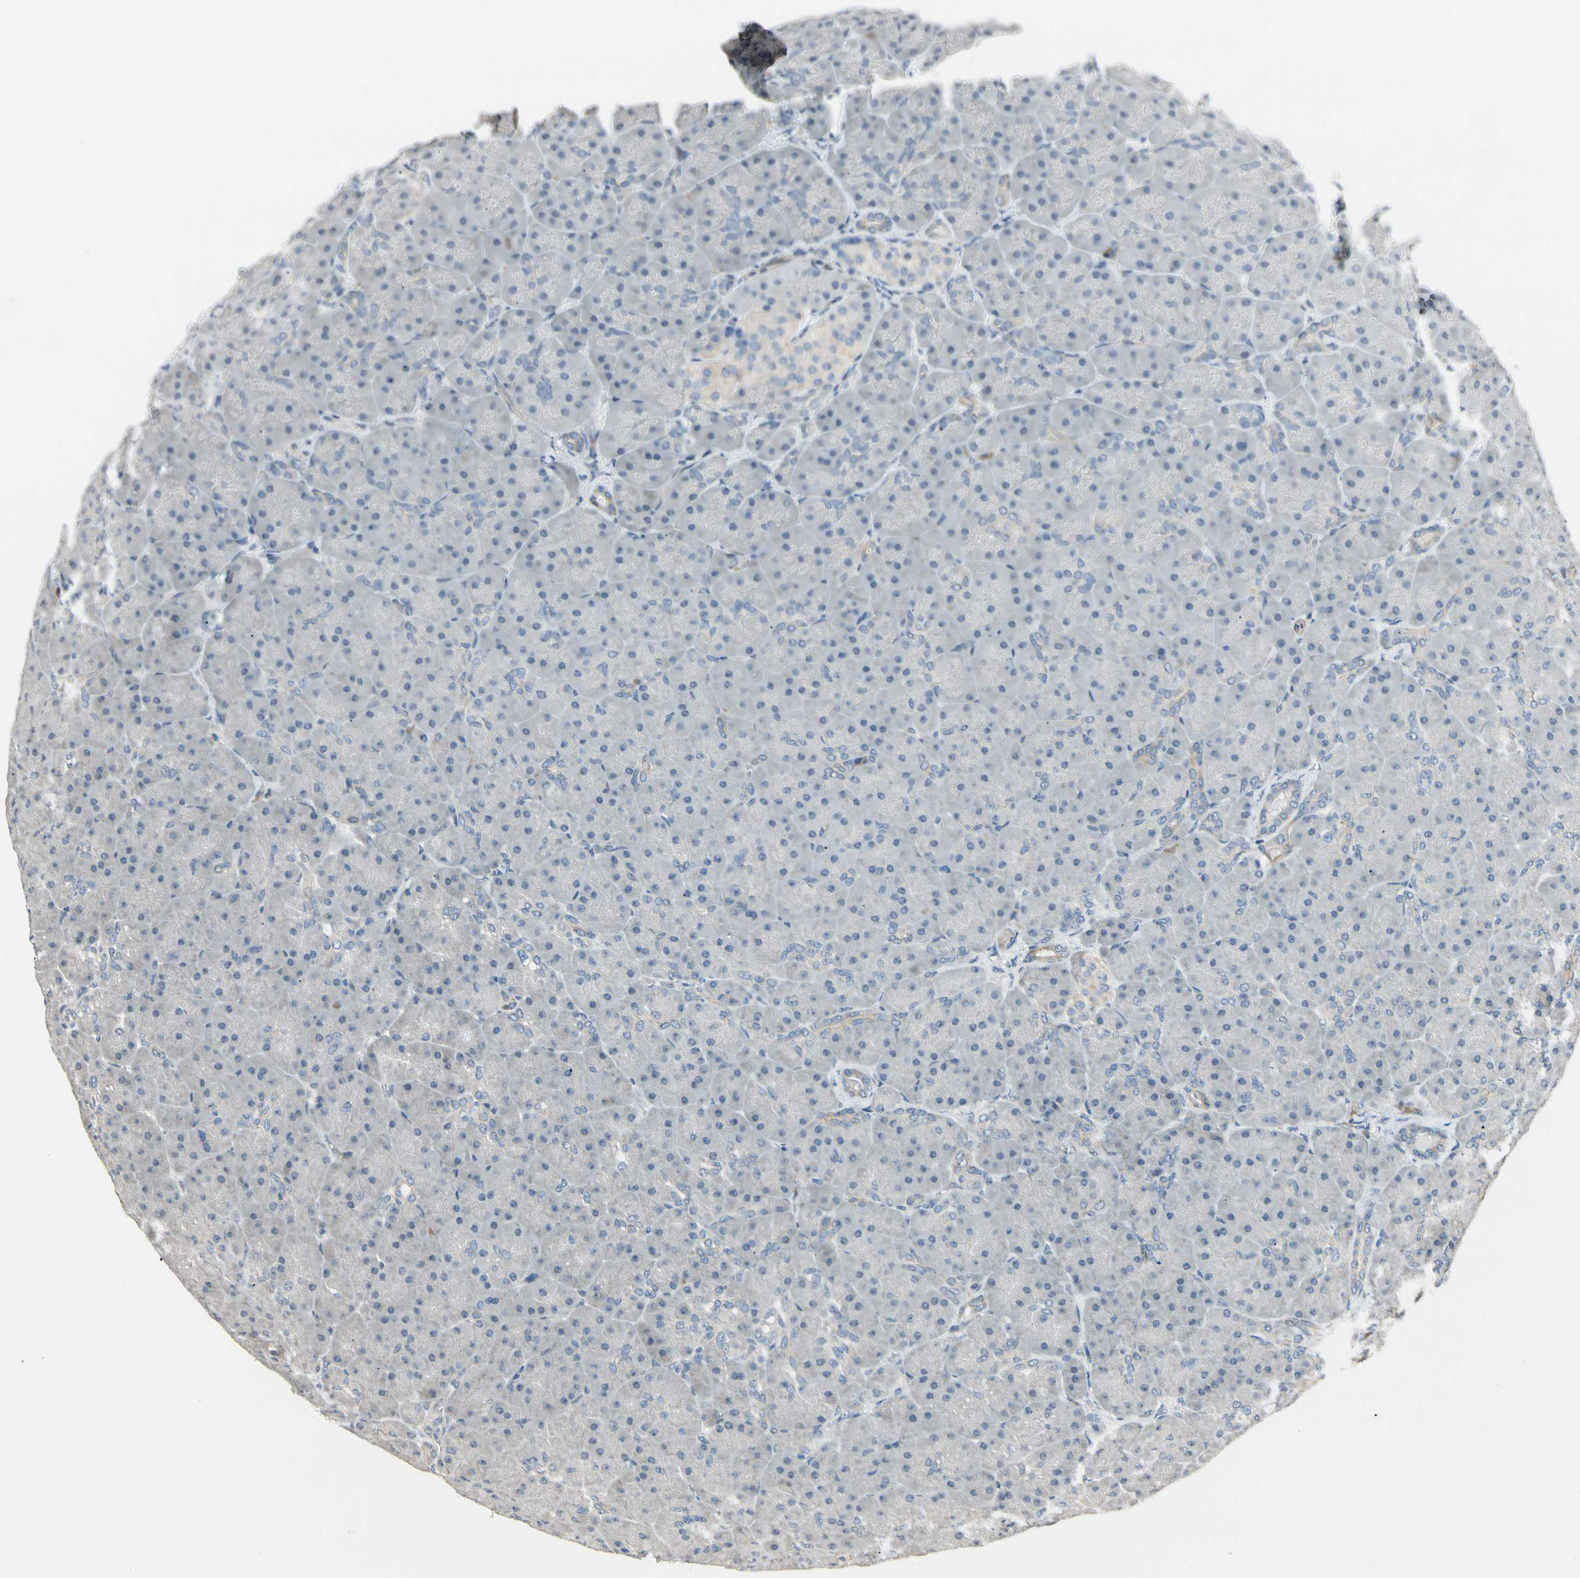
{"staining": {"intensity": "weak", "quantity": "<25%", "location": "cytoplasmic/membranous"}, "tissue": "pancreas", "cell_type": "Exocrine glandular cells", "image_type": "normal", "snomed": [{"axis": "morphology", "description": "Normal tissue, NOS"}, {"axis": "topography", "description": "Pancreas"}], "caption": "The photomicrograph exhibits no staining of exocrine glandular cells in normal pancreas.", "gene": "P4HA3", "patient": {"sex": "male", "age": 66}}